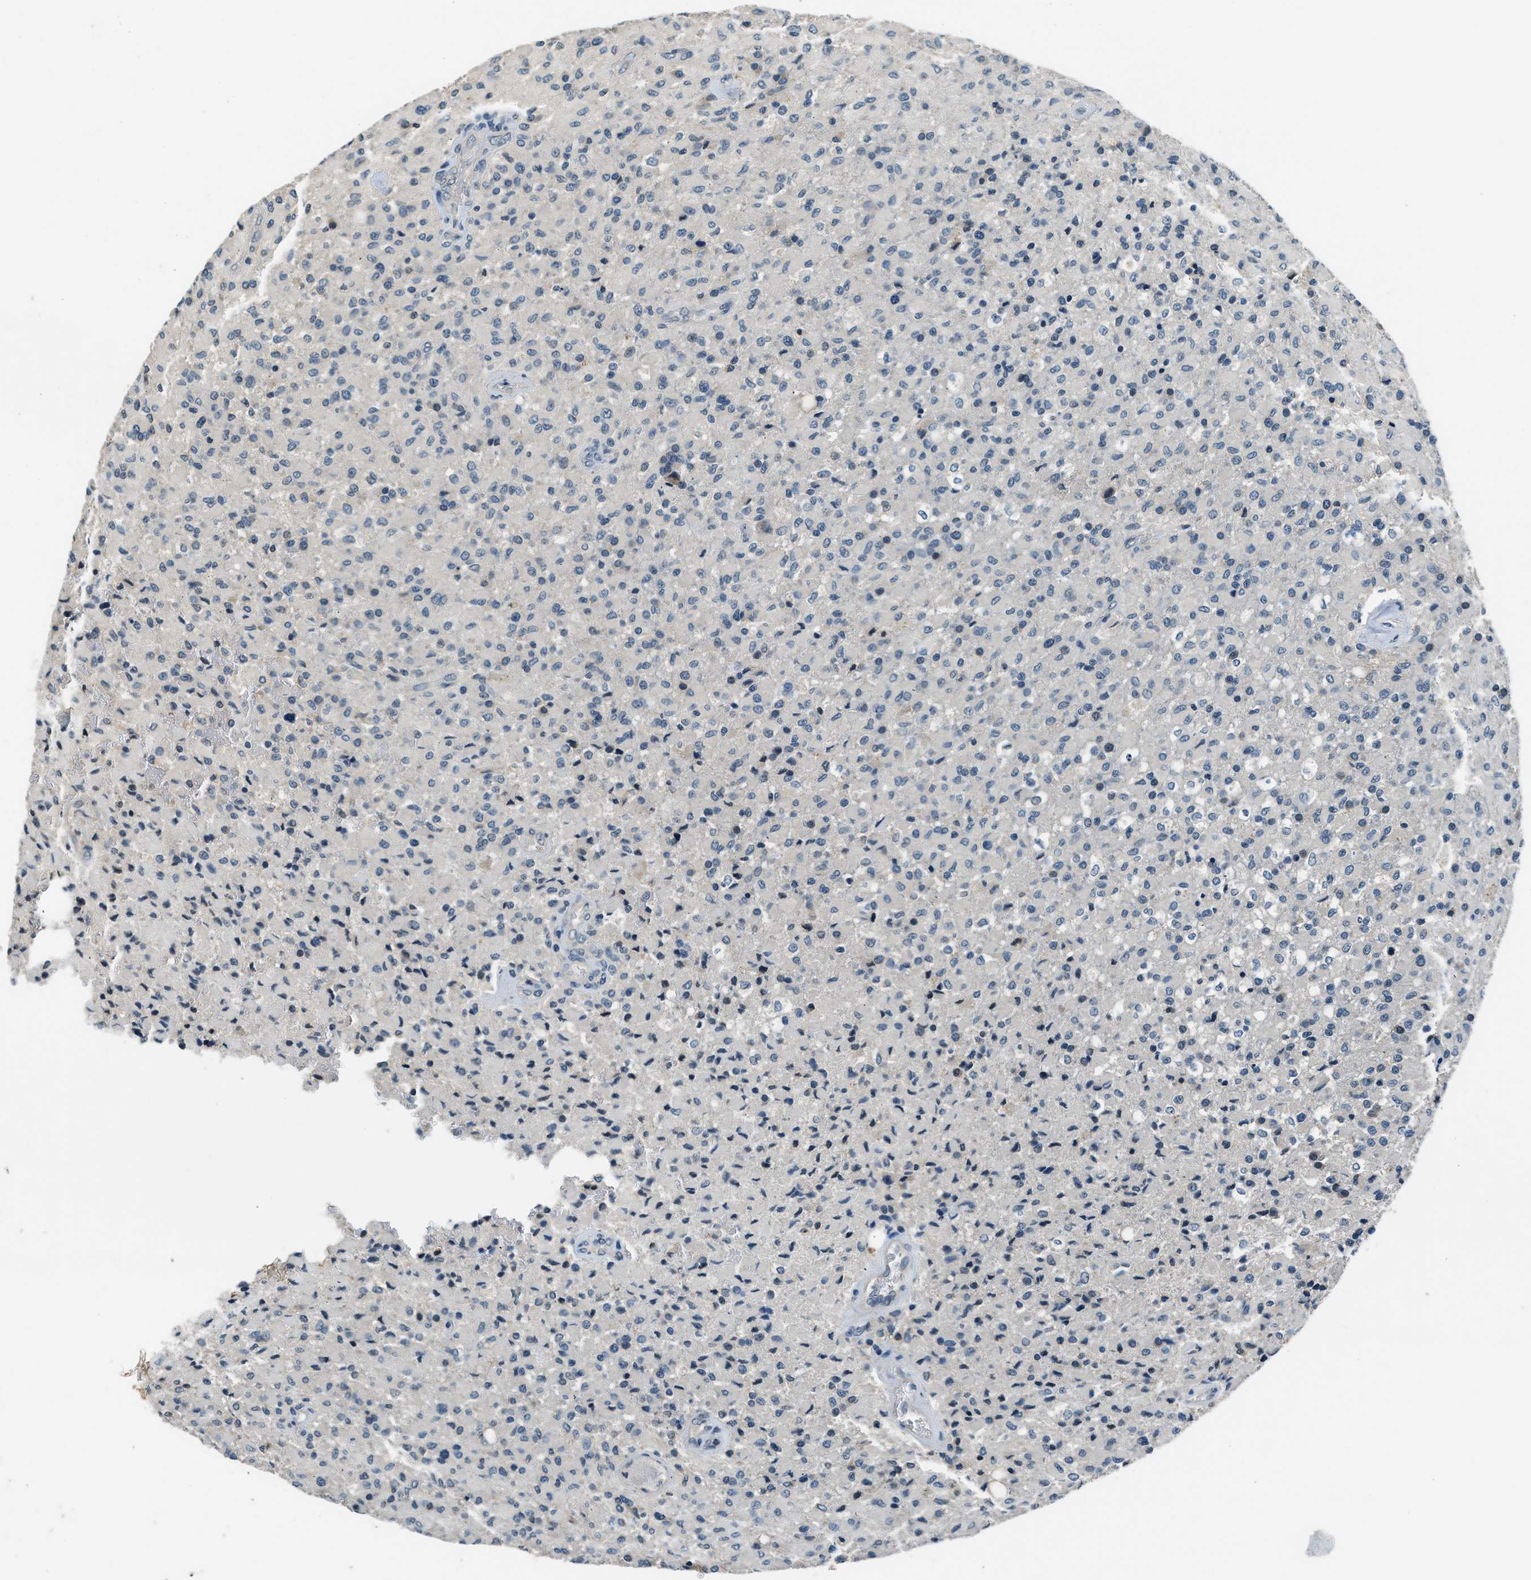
{"staining": {"intensity": "negative", "quantity": "none", "location": "none"}, "tissue": "glioma", "cell_type": "Tumor cells", "image_type": "cancer", "snomed": [{"axis": "morphology", "description": "Glioma, malignant, High grade"}, {"axis": "topography", "description": "Brain"}], "caption": "Histopathology image shows no protein positivity in tumor cells of glioma tissue.", "gene": "NME8", "patient": {"sex": "male", "age": 71}}